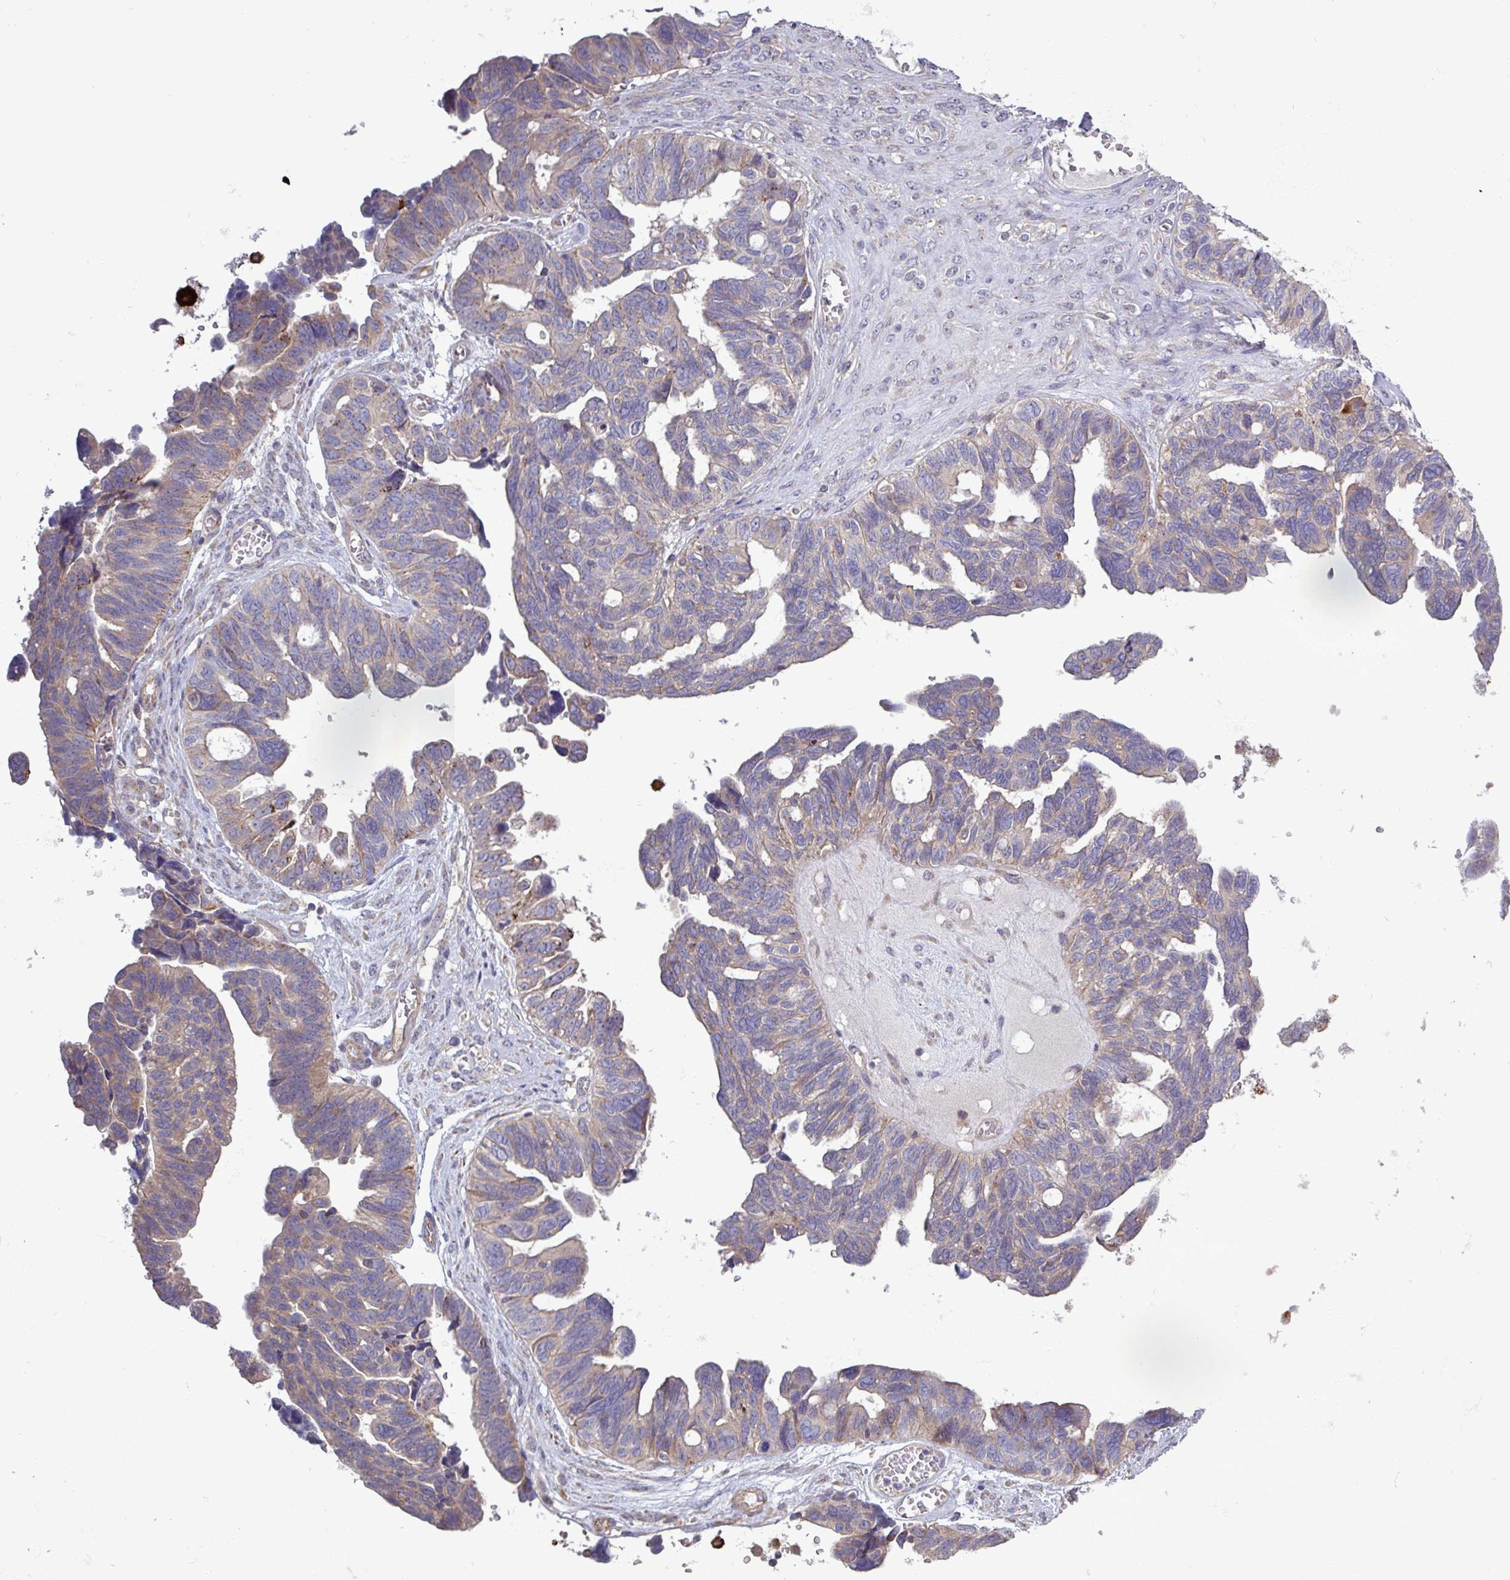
{"staining": {"intensity": "negative", "quantity": "none", "location": "none"}, "tissue": "ovarian cancer", "cell_type": "Tumor cells", "image_type": "cancer", "snomed": [{"axis": "morphology", "description": "Cystadenocarcinoma, serous, NOS"}, {"axis": "topography", "description": "Ovary"}], "caption": "An immunohistochemistry histopathology image of serous cystadenocarcinoma (ovarian) is shown. There is no staining in tumor cells of serous cystadenocarcinoma (ovarian).", "gene": "PLIN2", "patient": {"sex": "female", "age": 79}}